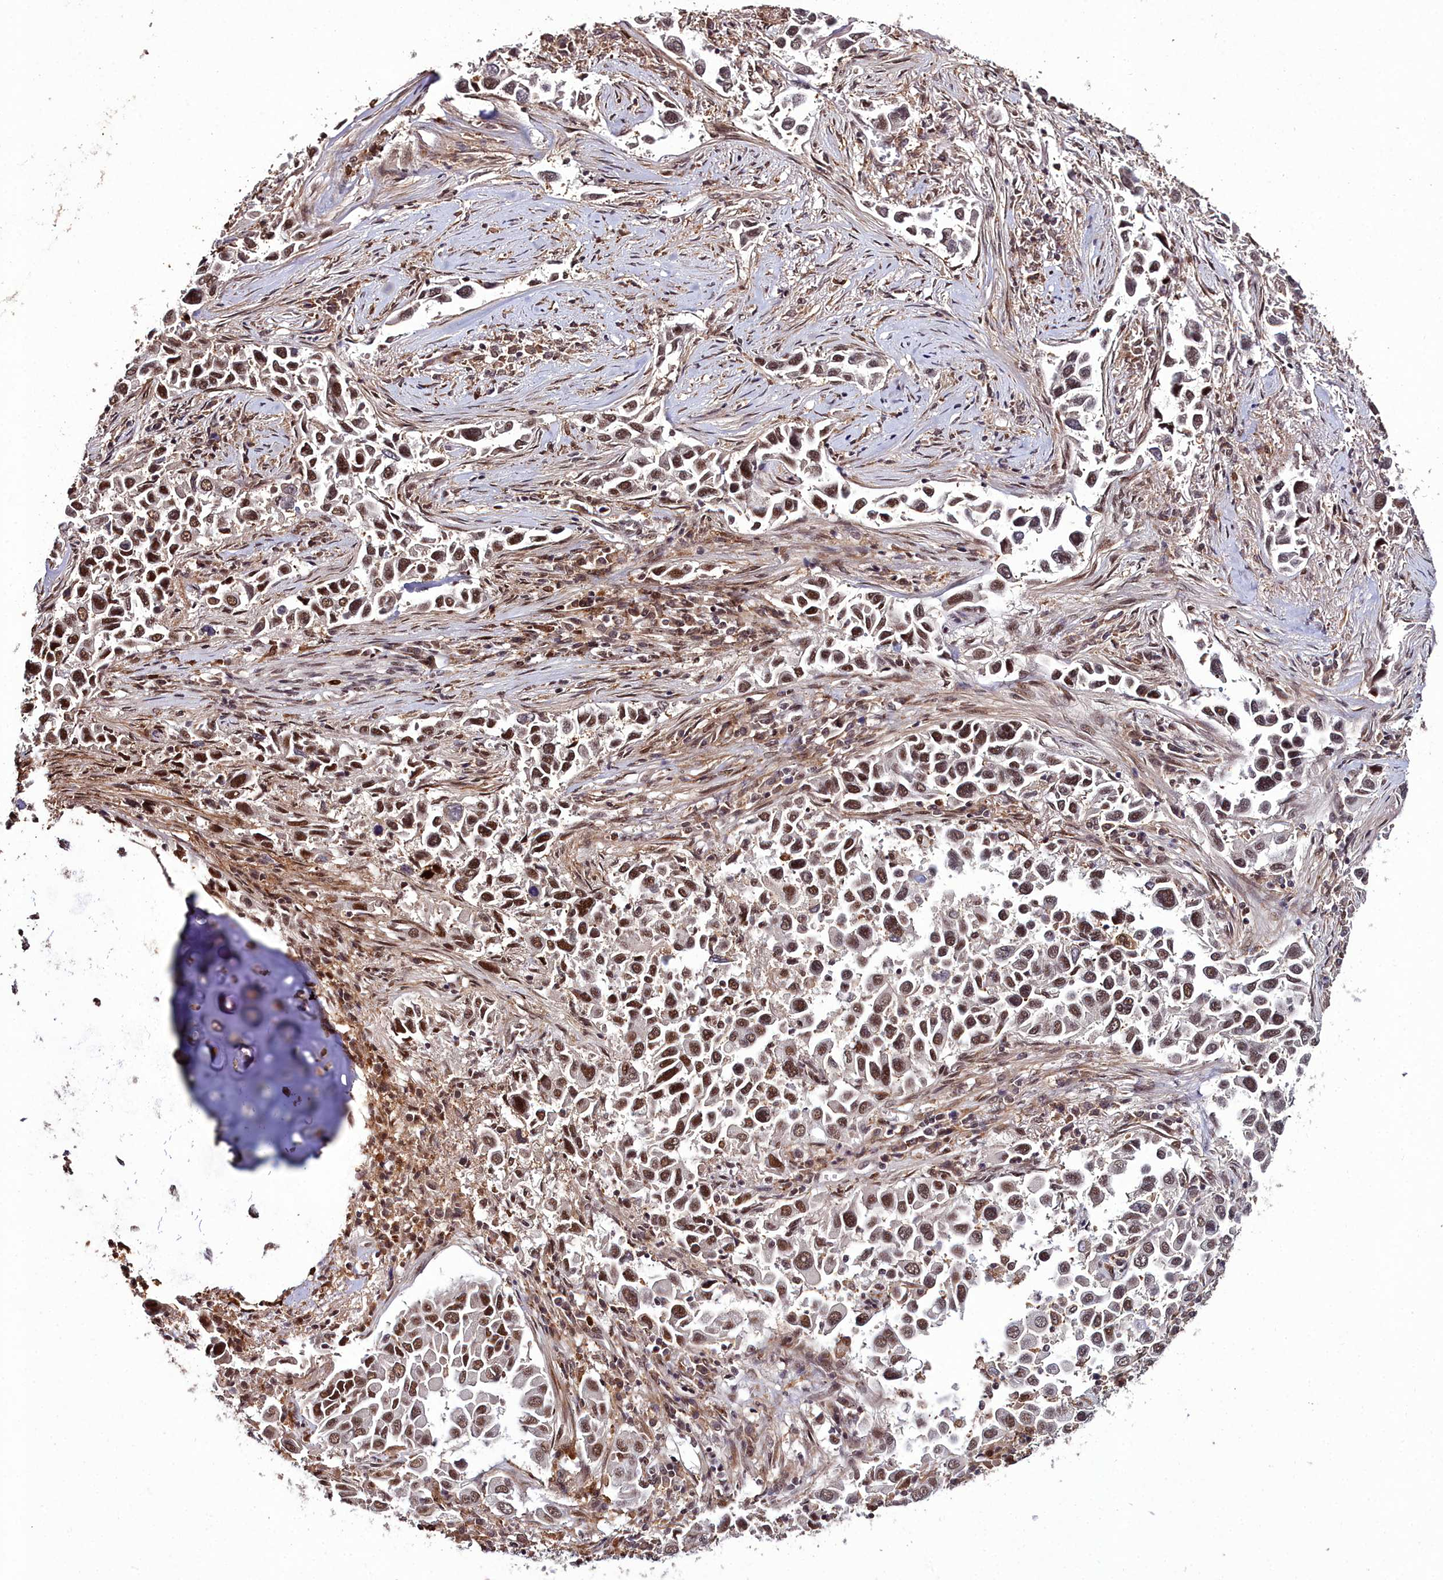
{"staining": {"intensity": "strong", "quantity": ">75%", "location": "nuclear"}, "tissue": "lung cancer", "cell_type": "Tumor cells", "image_type": "cancer", "snomed": [{"axis": "morphology", "description": "Adenocarcinoma, NOS"}, {"axis": "topography", "description": "Lung"}], "caption": "Lung cancer stained with a protein marker reveals strong staining in tumor cells.", "gene": "CXXC1", "patient": {"sex": "female", "age": 76}}